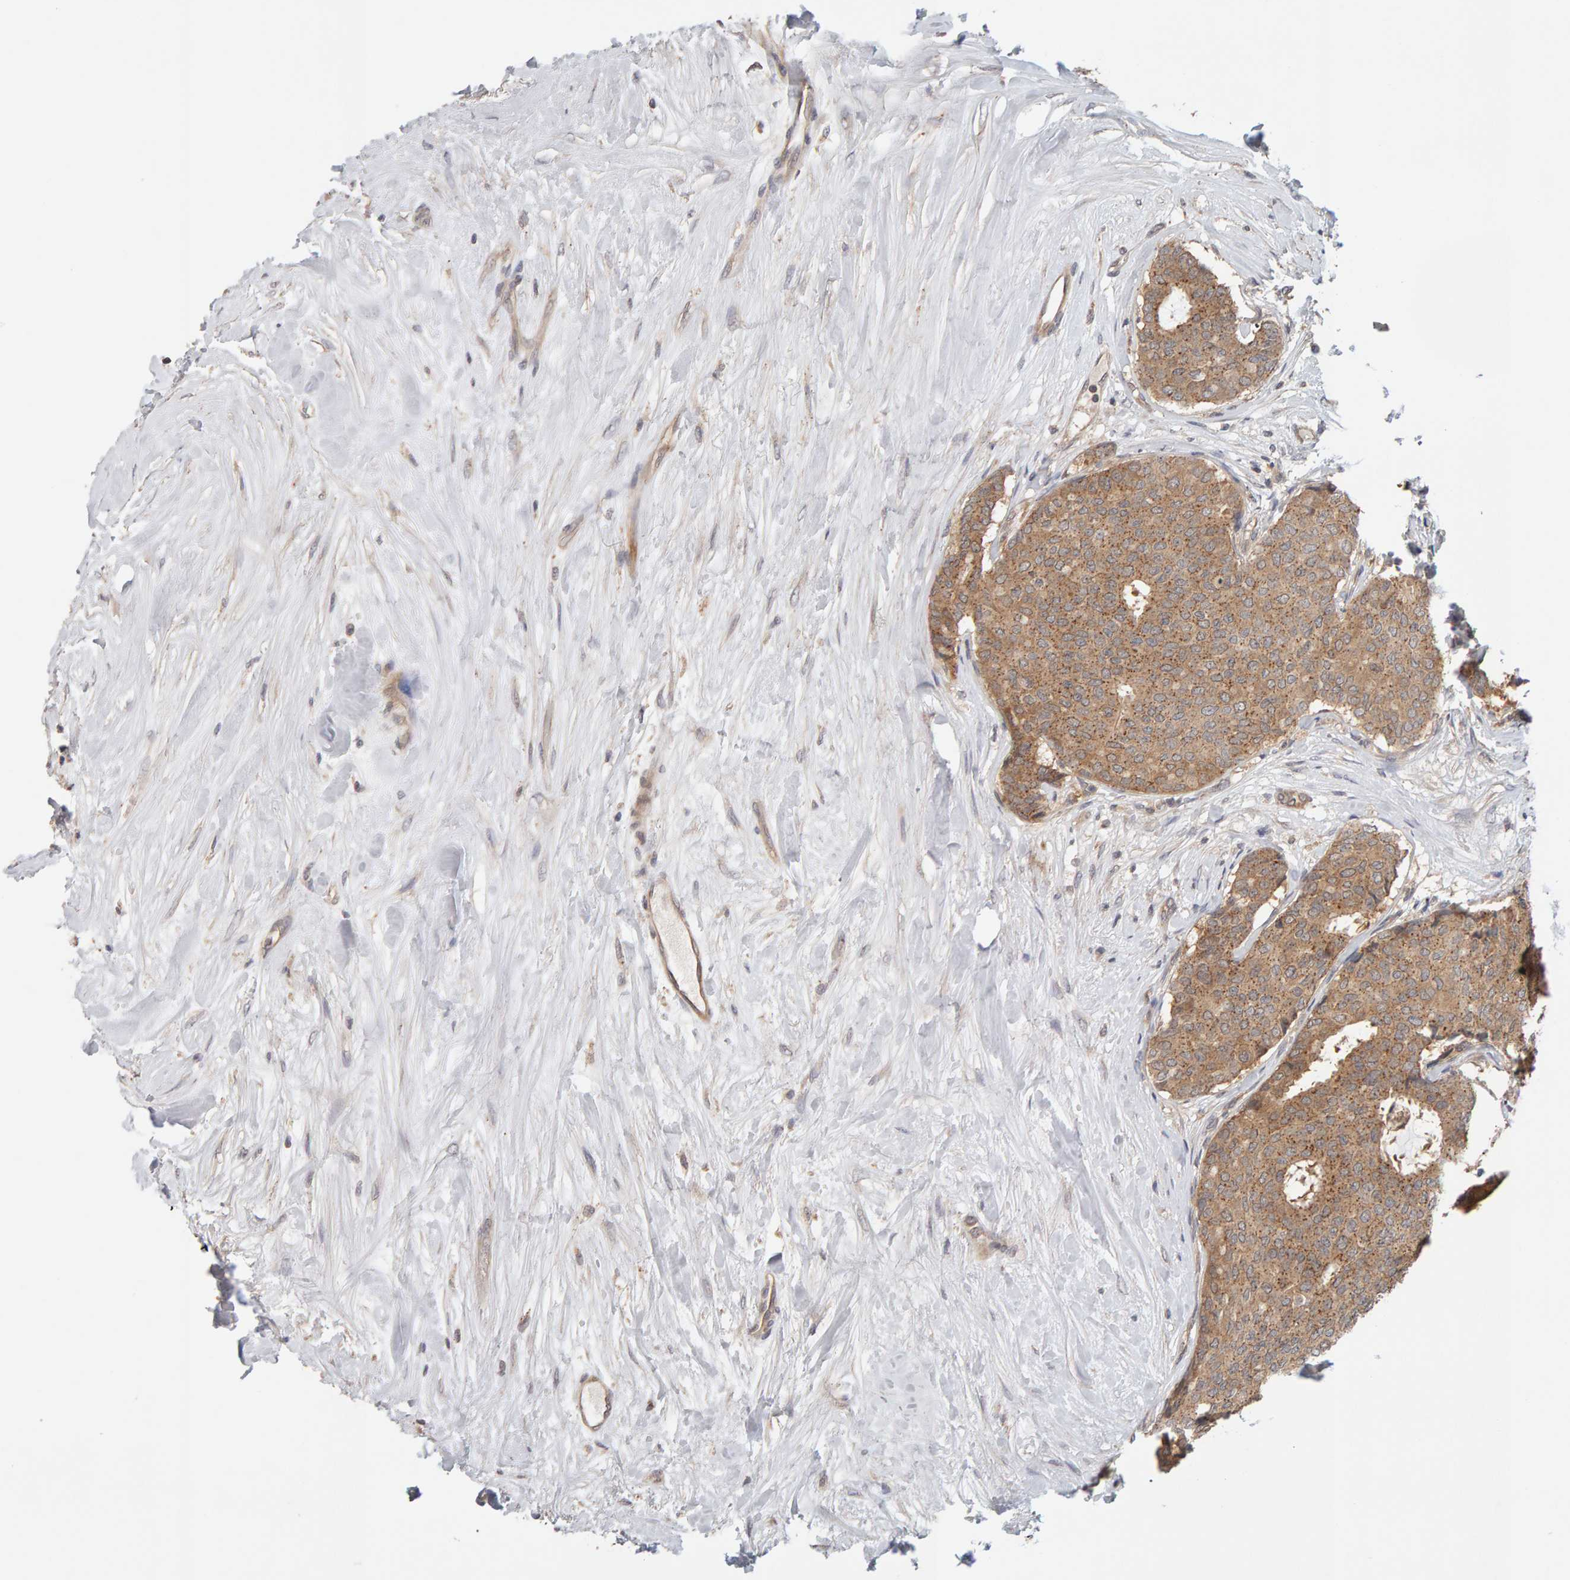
{"staining": {"intensity": "moderate", "quantity": ">75%", "location": "cytoplasmic/membranous"}, "tissue": "breast cancer", "cell_type": "Tumor cells", "image_type": "cancer", "snomed": [{"axis": "morphology", "description": "Duct carcinoma"}, {"axis": "topography", "description": "Breast"}], "caption": "Protein analysis of breast cancer (infiltrating ductal carcinoma) tissue displays moderate cytoplasmic/membranous expression in about >75% of tumor cells. (IHC, brightfield microscopy, high magnification).", "gene": "DNAJC7", "patient": {"sex": "female", "age": 75}}